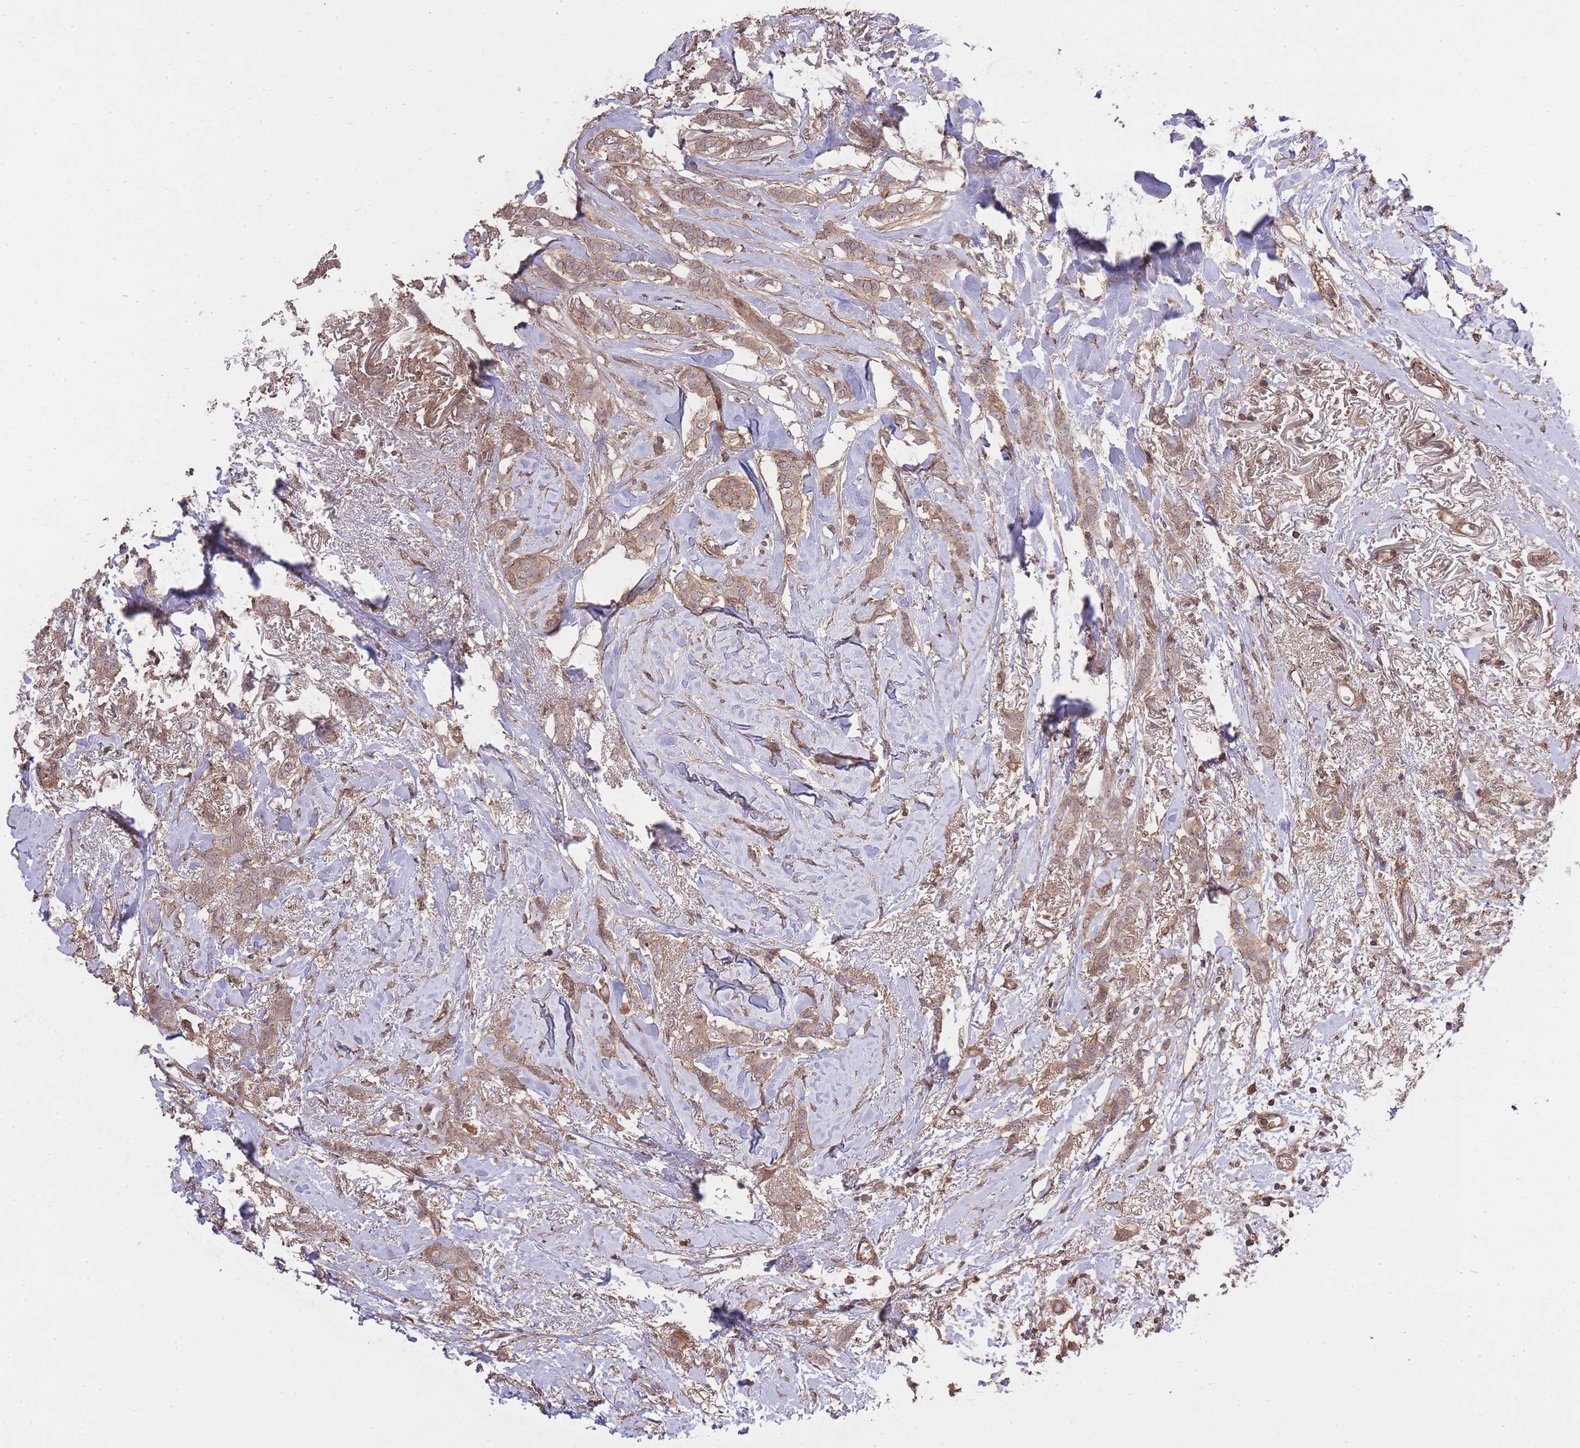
{"staining": {"intensity": "weak", "quantity": ">75%", "location": "cytoplasmic/membranous"}, "tissue": "breast cancer", "cell_type": "Tumor cells", "image_type": "cancer", "snomed": [{"axis": "morphology", "description": "Duct carcinoma"}, {"axis": "topography", "description": "Breast"}], "caption": "A brown stain highlights weak cytoplasmic/membranous staining of a protein in human breast cancer (intraductal carcinoma) tumor cells.", "gene": "PLD1", "patient": {"sex": "female", "age": 72}}